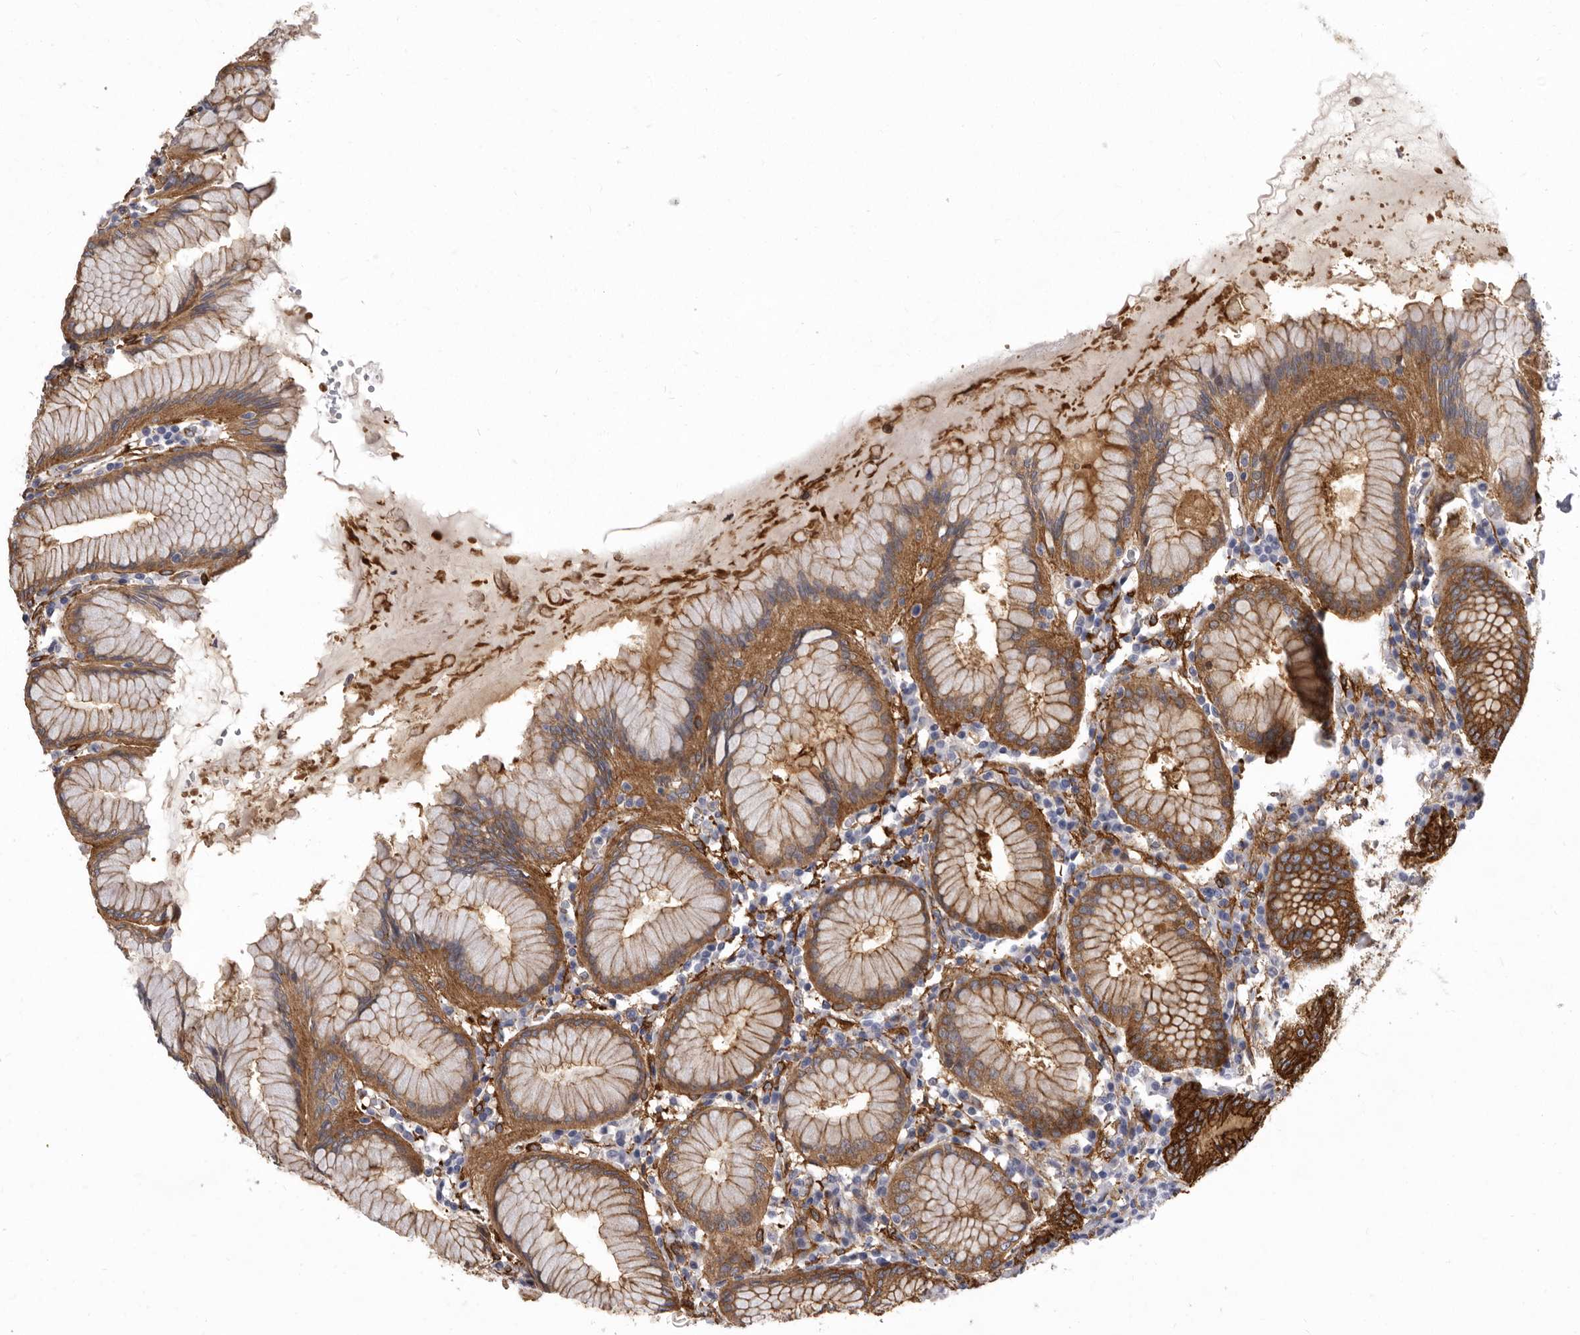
{"staining": {"intensity": "strong", "quantity": ">75%", "location": "cytoplasmic/membranous"}, "tissue": "stomach", "cell_type": "Glandular cells", "image_type": "normal", "snomed": [{"axis": "morphology", "description": "Normal tissue, NOS"}, {"axis": "topography", "description": "Stomach"}, {"axis": "topography", "description": "Stomach, lower"}], "caption": "This photomicrograph shows immunohistochemistry staining of unremarkable human stomach, with high strong cytoplasmic/membranous staining in approximately >75% of glandular cells.", "gene": "ENAH", "patient": {"sex": "female", "age": 56}}